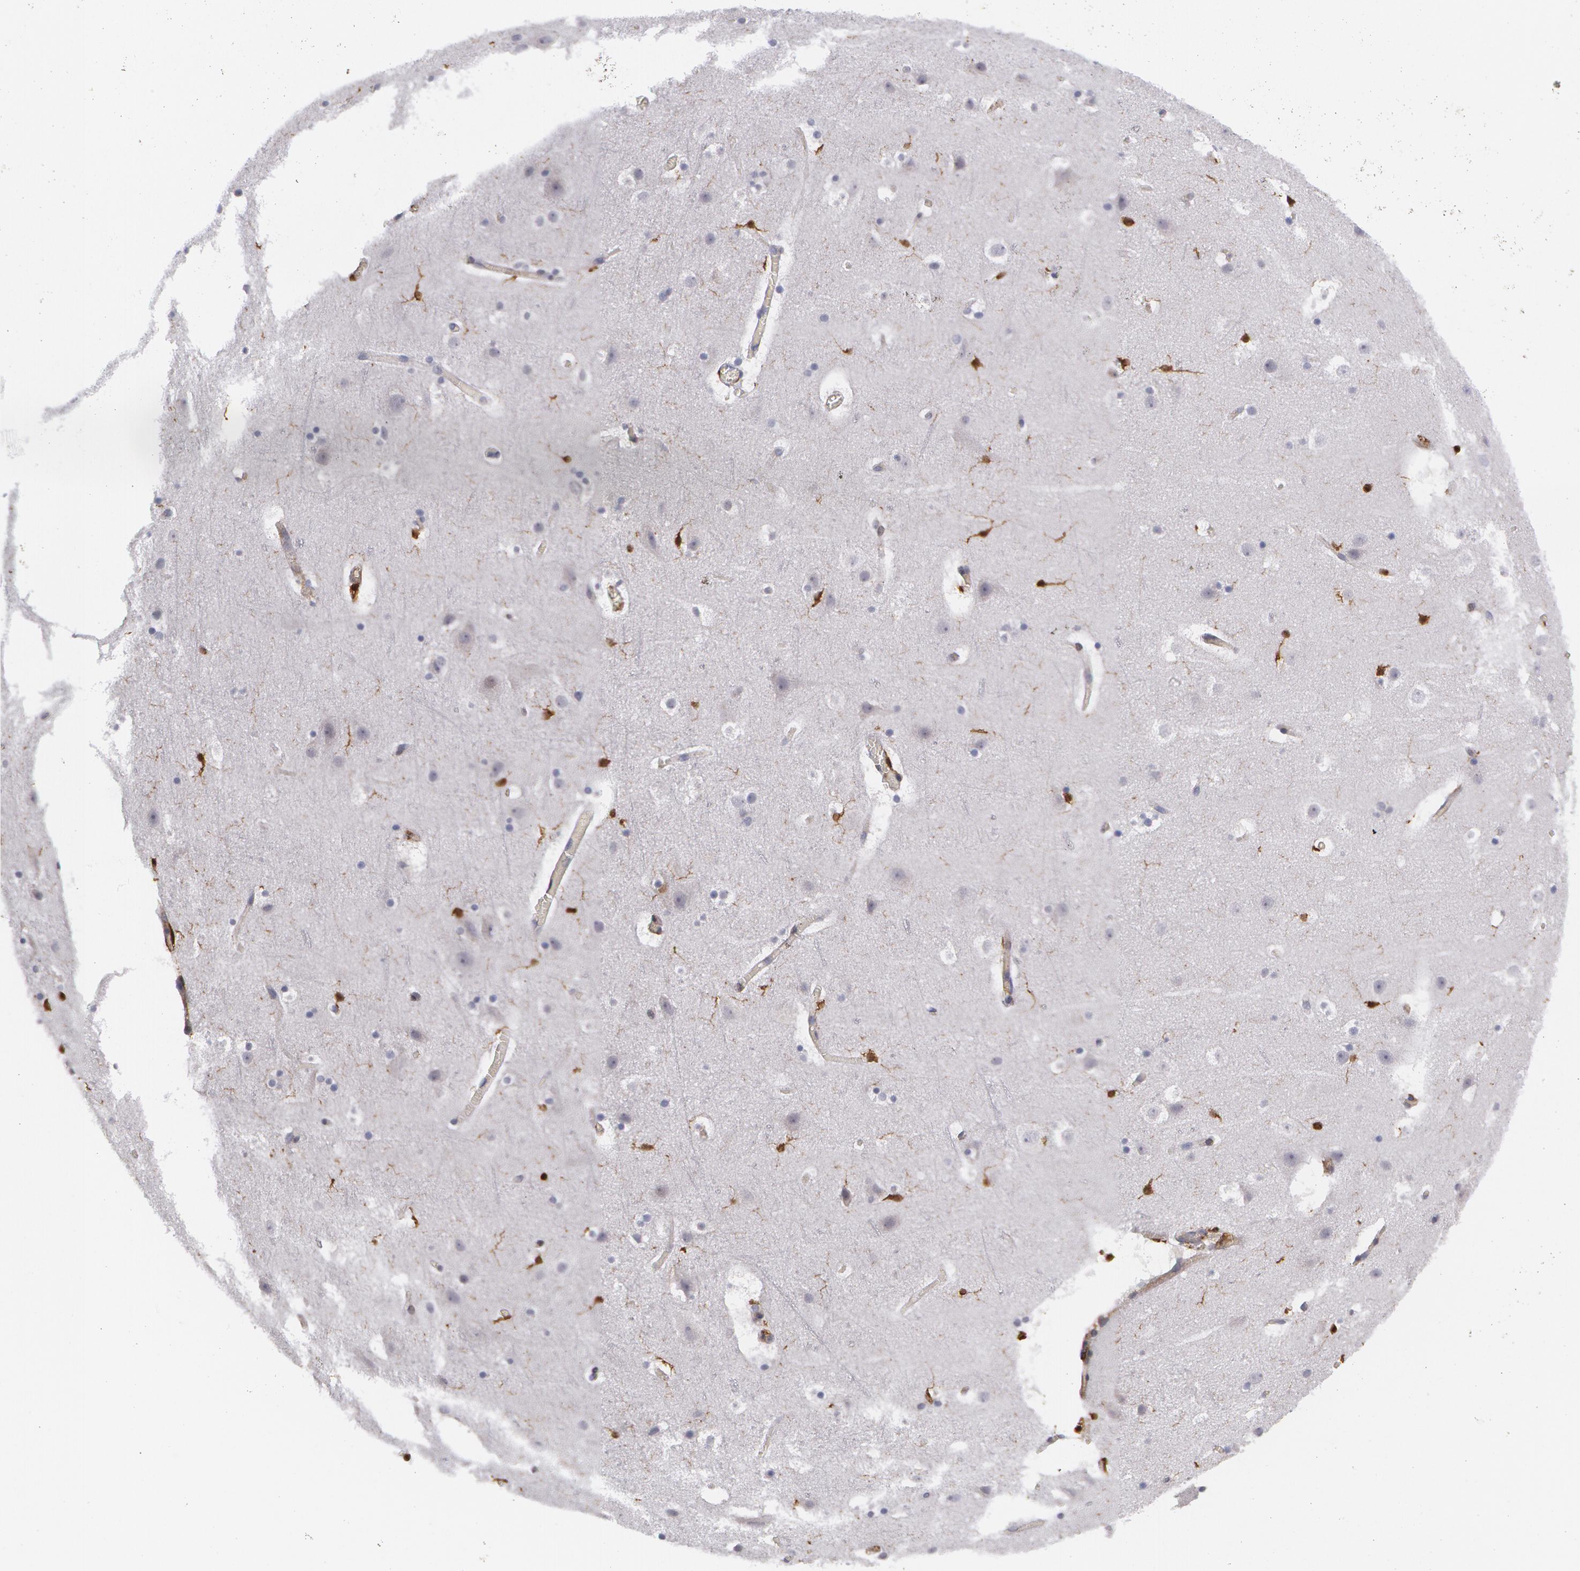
{"staining": {"intensity": "moderate", "quantity": "<25%", "location": "cytoplasmic/membranous"}, "tissue": "cerebral cortex", "cell_type": "Endothelial cells", "image_type": "normal", "snomed": [{"axis": "morphology", "description": "Normal tissue, NOS"}, {"axis": "topography", "description": "Cerebral cortex"}], "caption": "There is low levels of moderate cytoplasmic/membranous staining in endothelial cells of benign cerebral cortex, as demonstrated by immunohistochemical staining (brown color).", "gene": "SYK", "patient": {"sex": "male", "age": 45}}